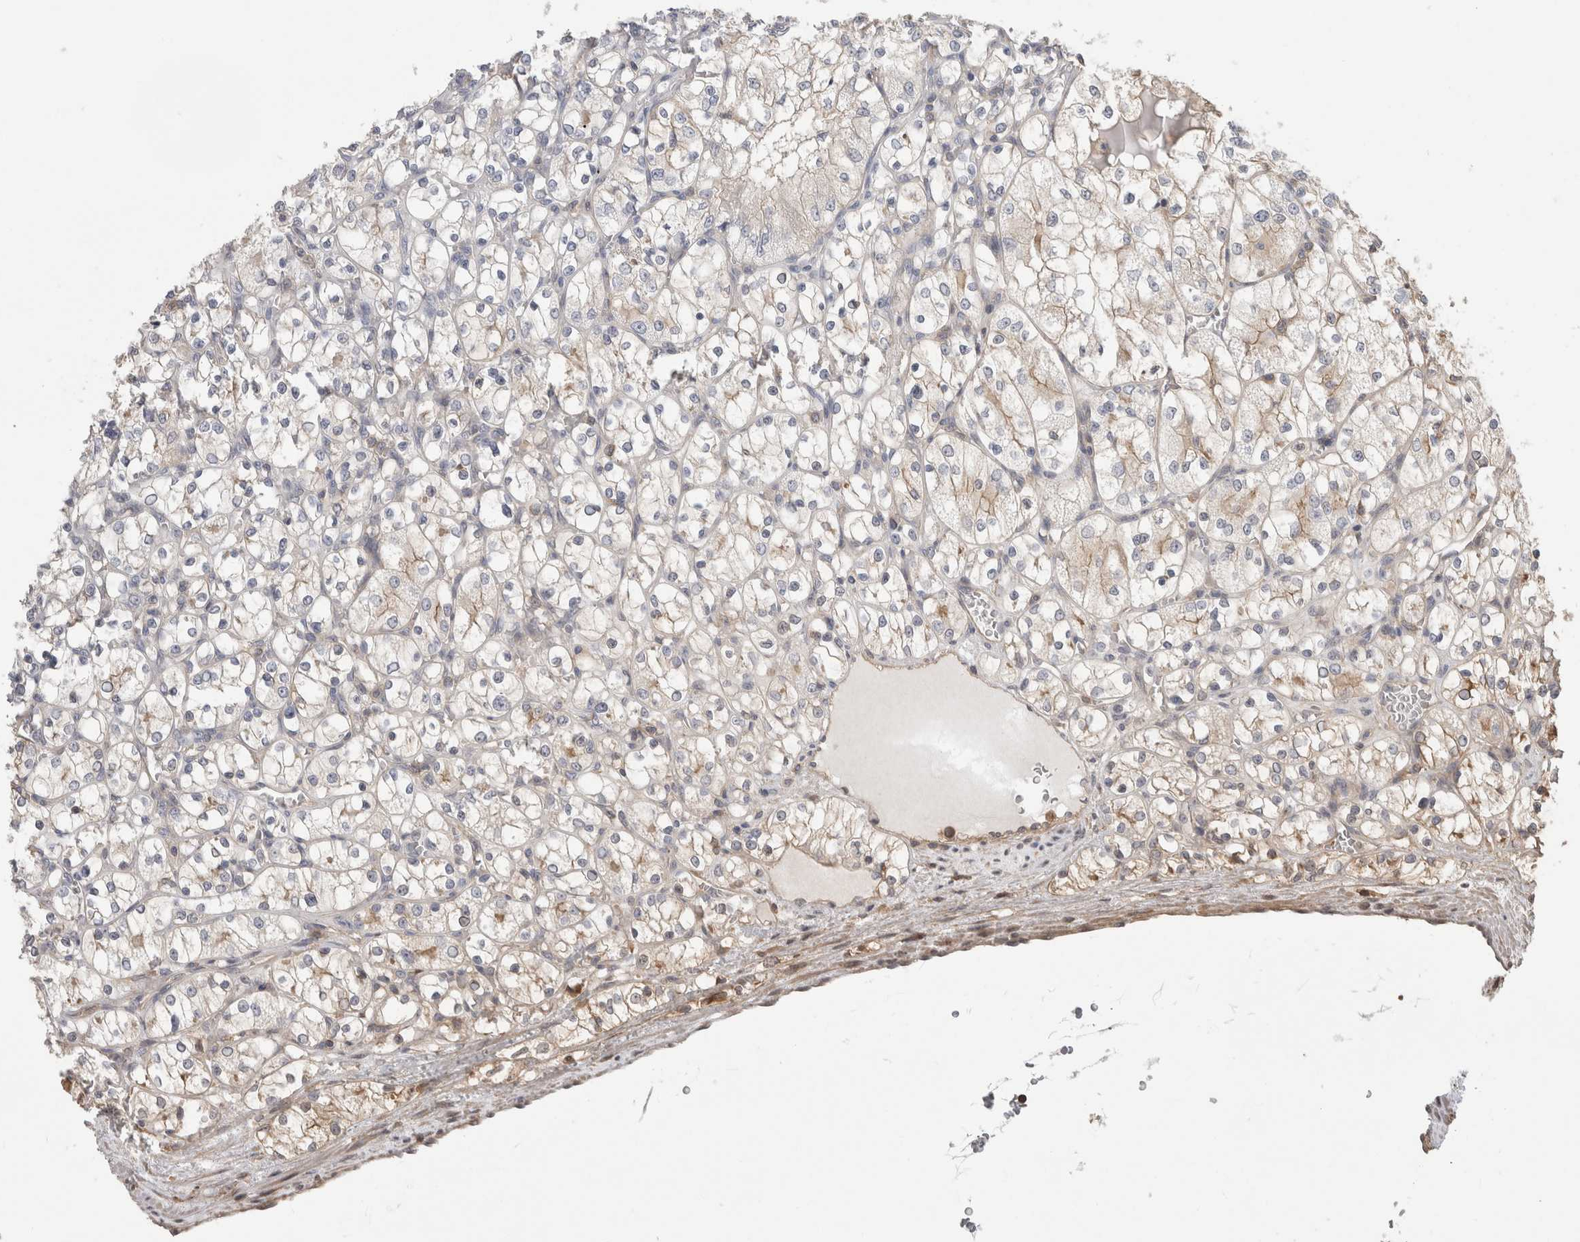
{"staining": {"intensity": "negative", "quantity": "none", "location": "none"}, "tissue": "renal cancer", "cell_type": "Tumor cells", "image_type": "cancer", "snomed": [{"axis": "morphology", "description": "Adenocarcinoma, NOS"}, {"axis": "topography", "description": "Kidney"}], "caption": "A high-resolution micrograph shows immunohistochemistry (IHC) staining of renal adenocarcinoma, which displays no significant expression in tumor cells.", "gene": "IMMP2L", "patient": {"sex": "female", "age": 69}}